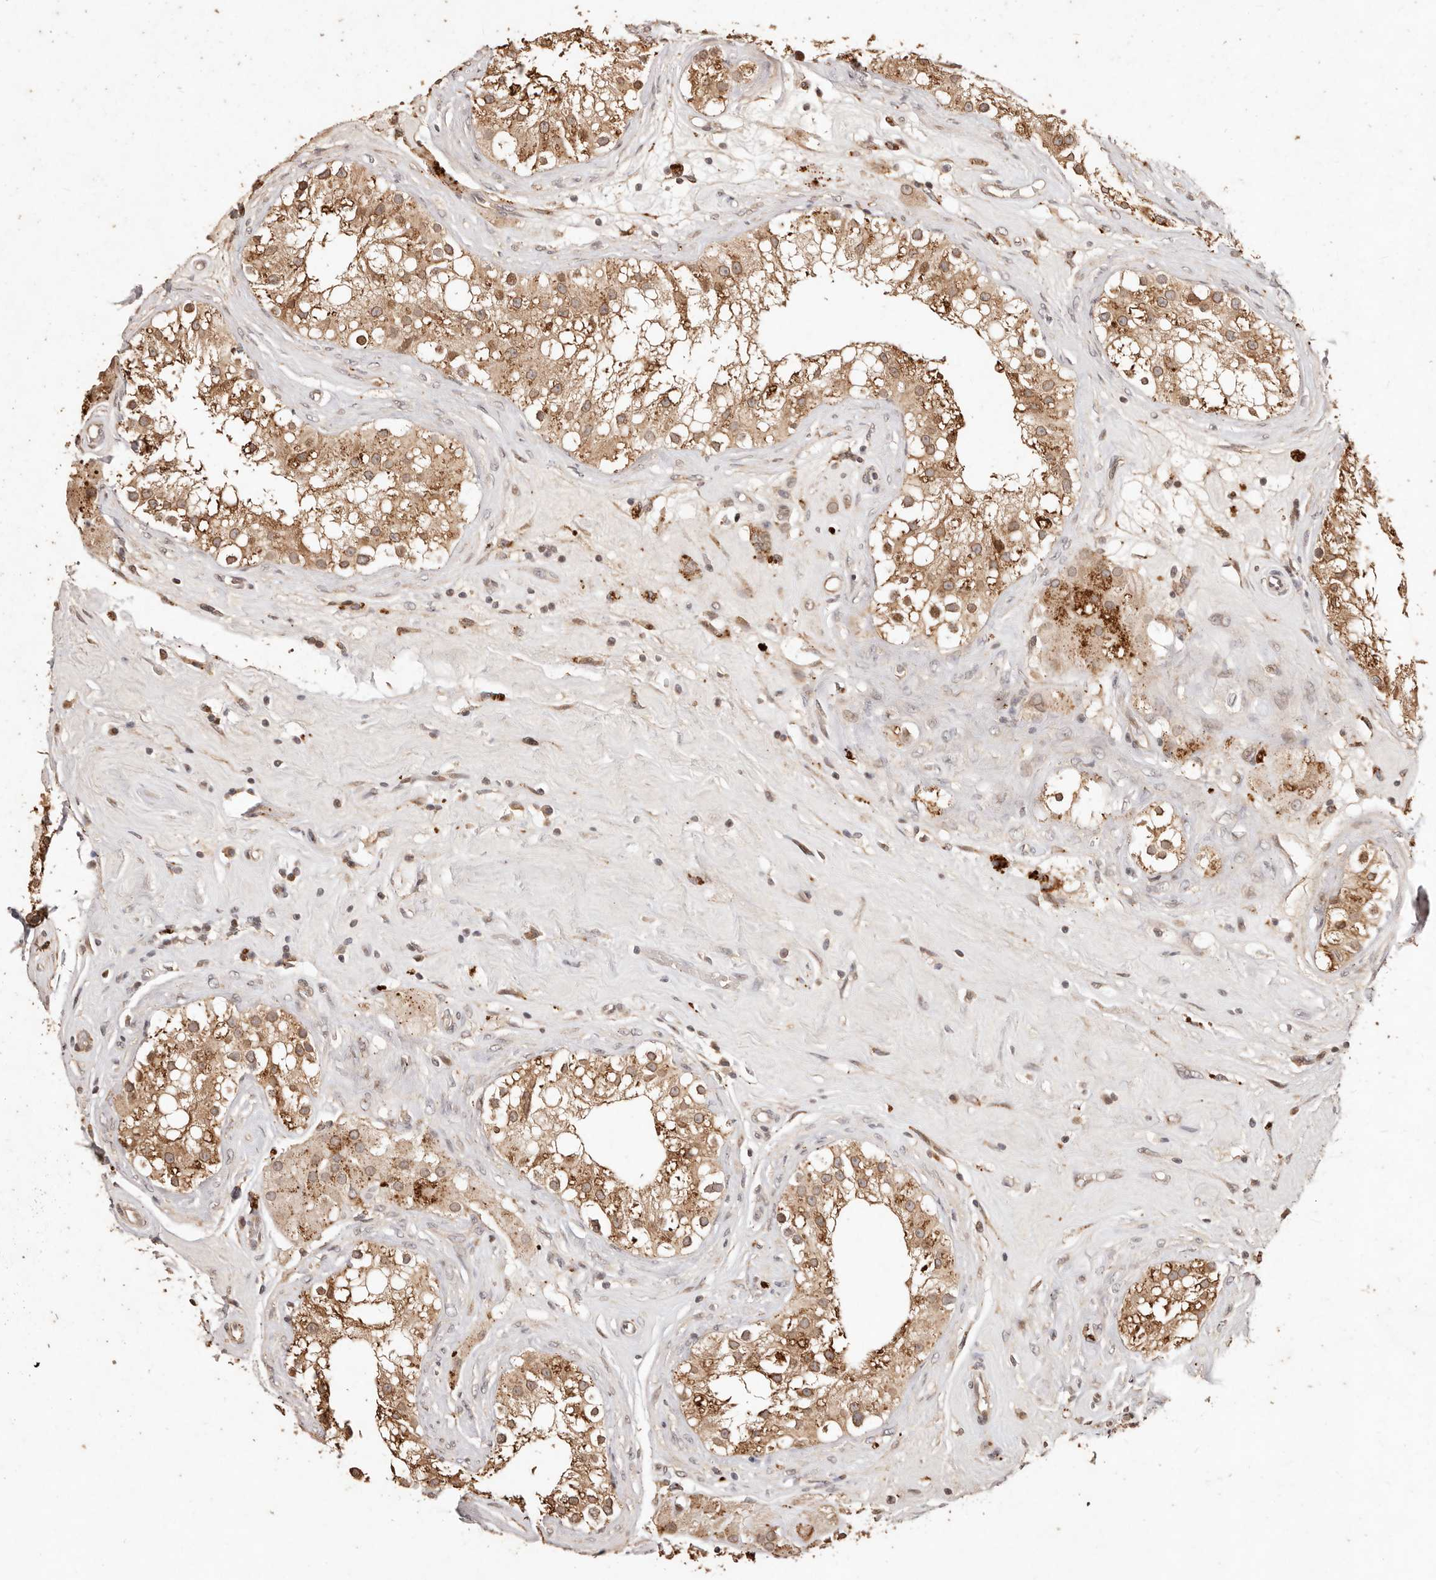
{"staining": {"intensity": "moderate", "quantity": ">75%", "location": "cytoplasmic/membranous,nuclear"}, "tissue": "testis", "cell_type": "Cells in seminiferous ducts", "image_type": "normal", "snomed": [{"axis": "morphology", "description": "Normal tissue, NOS"}, {"axis": "topography", "description": "Testis"}], "caption": "IHC of normal testis shows medium levels of moderate cytoplasmic/membranous,nuclear positivity in about >75% of cells in seminiferous ducts. Immunohistochemistry stains the protein in brown and the nuclei are stained blue.", "gene": "KIF9", "patient": {"sex": "male", "age": 84}}